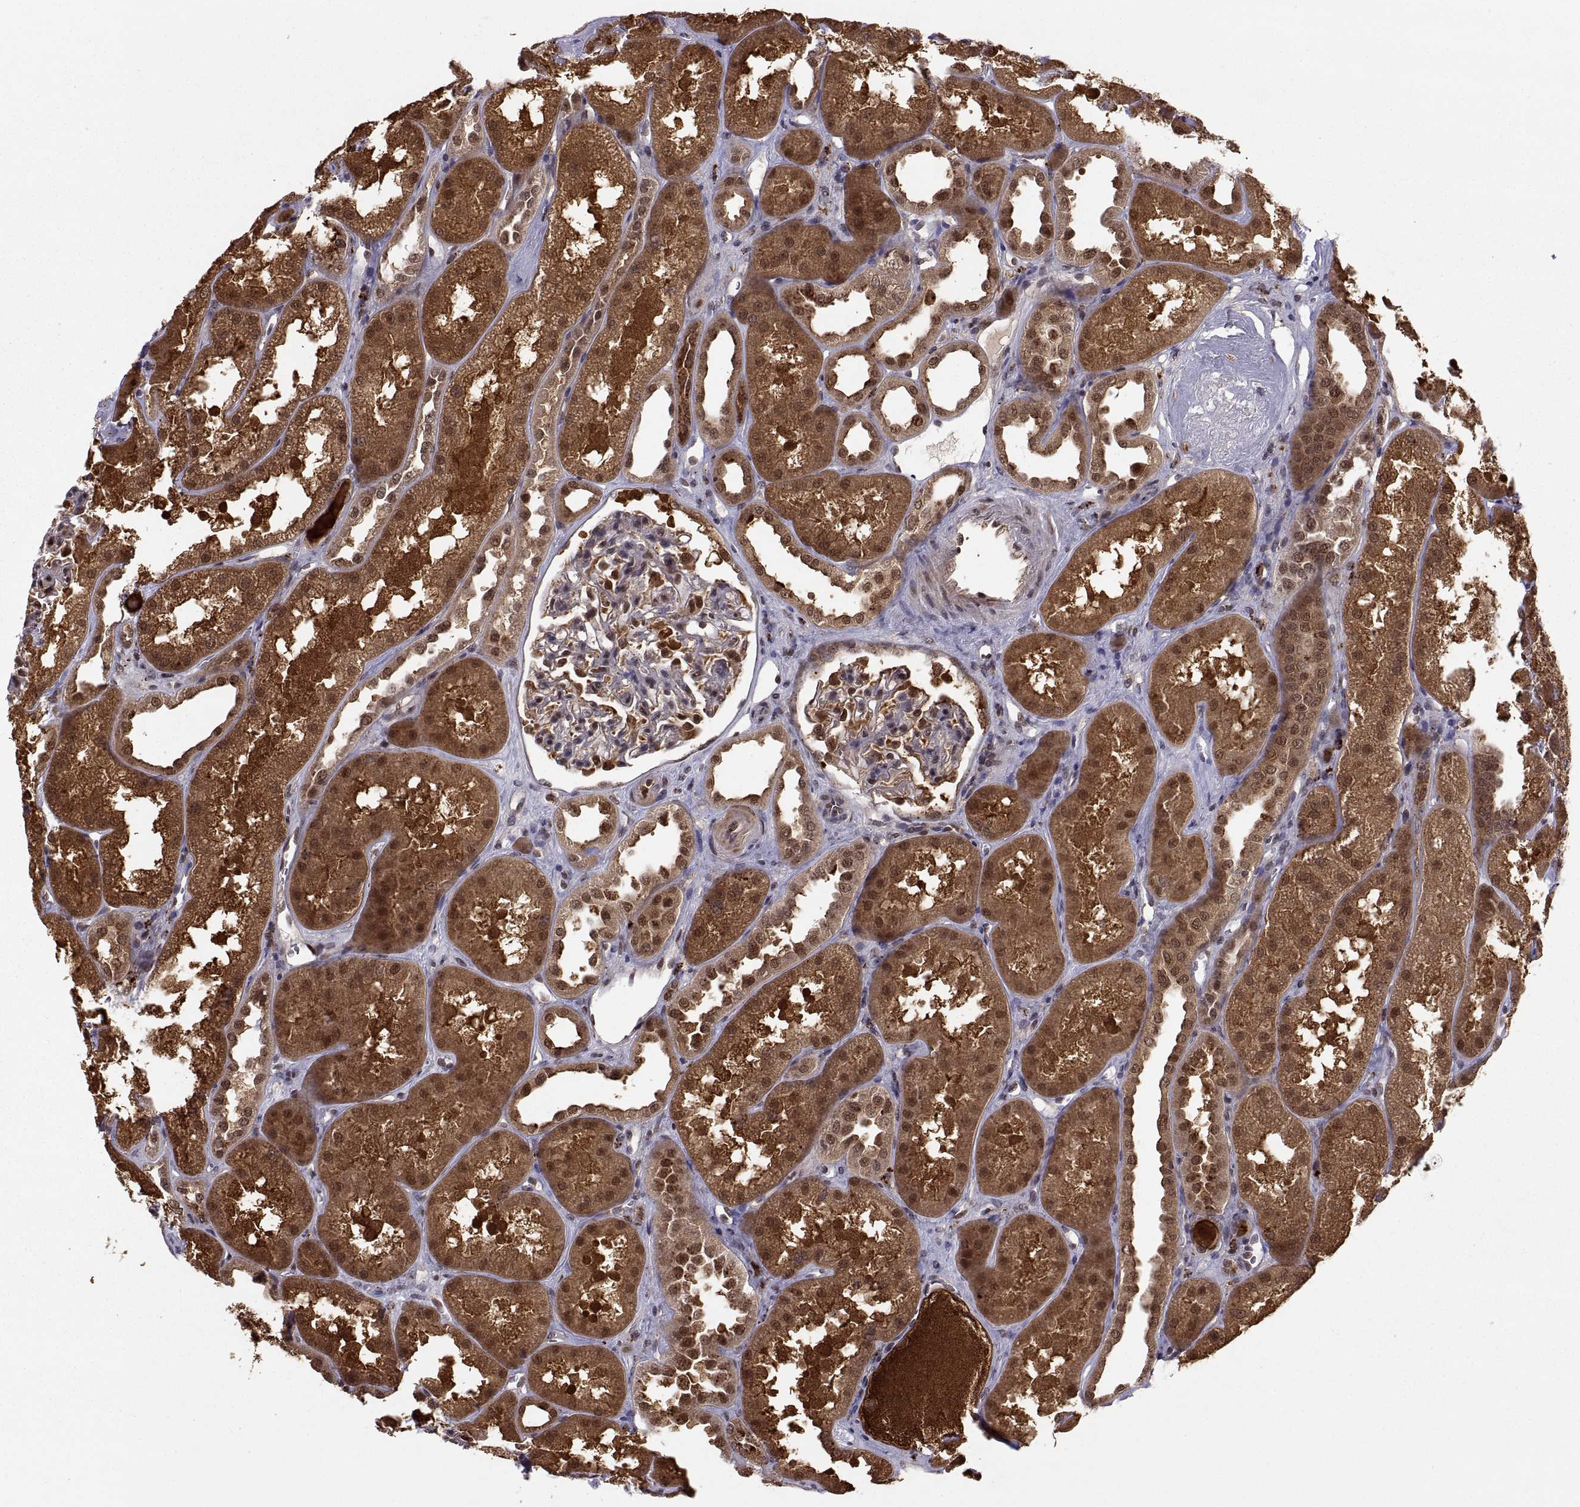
{"staining": {"intensity": "strong", "quantity": "<25%", "location": "cytoplasmic/membranous,nuclear"}, "tissue": "kidney", "cell_type": "Cells in glomeruli", "image_type": "normal", "snomed": [{"axis": "morphology", "description": "Normal tissue, NOS"}, {"axis": "topography", "description": "Kidney"}], "caption": "Immunohistochemistry staining of benign kidney, which displays medium levels of strong cytoplasmic/membranous,nuclear staining in approximately <25% of cells in glomeruli indicating strong cytoplasmic/membranous,nuclear protein expression. The staining was performed using DAB (brown) for protein detection and nuclei were counterstained in hematoxylin (blue).", "gene": "PSMC2", "patient": {"sex": "male", "age": 61}}